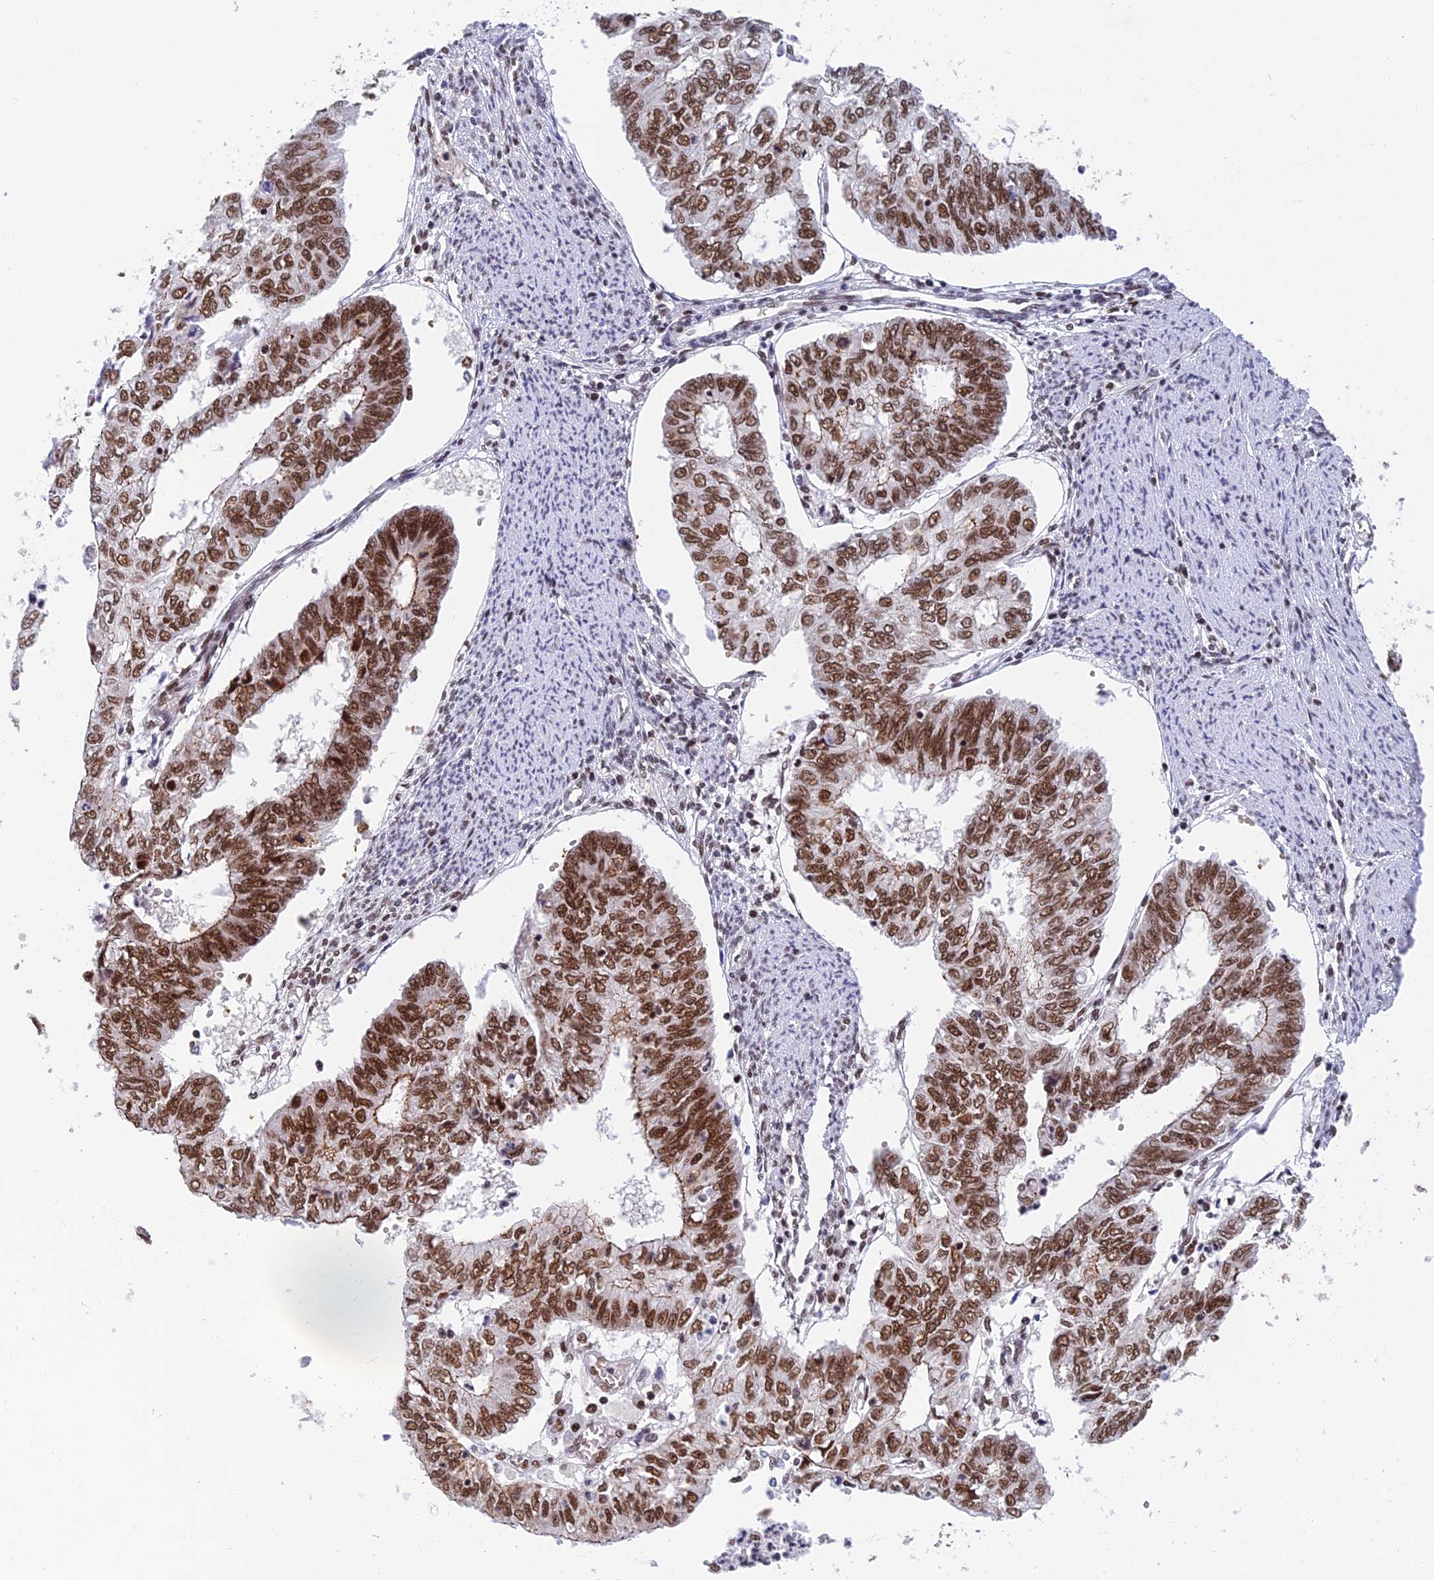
{"staining": {"intensity": "strong", "quantity": ">75%", "location": "nuclear"}, "tissue": "endometrial cancer", "cell_type": "Tumor cells", "image_type": "cancer", "snomed": [{"axis": "morphology", "description": "Adenocarcinoma, NOS"}, {"axis": "topography", "description": "Endometrium"}], "caption": "A histopathology image of human adenocarcinoma (endometrial) stained for a protein demonstrates strong nuclear brown staining in tumor cells.", "gene": "EEF1AKMT3", "patient": {"sex": "female", "age": 68}}